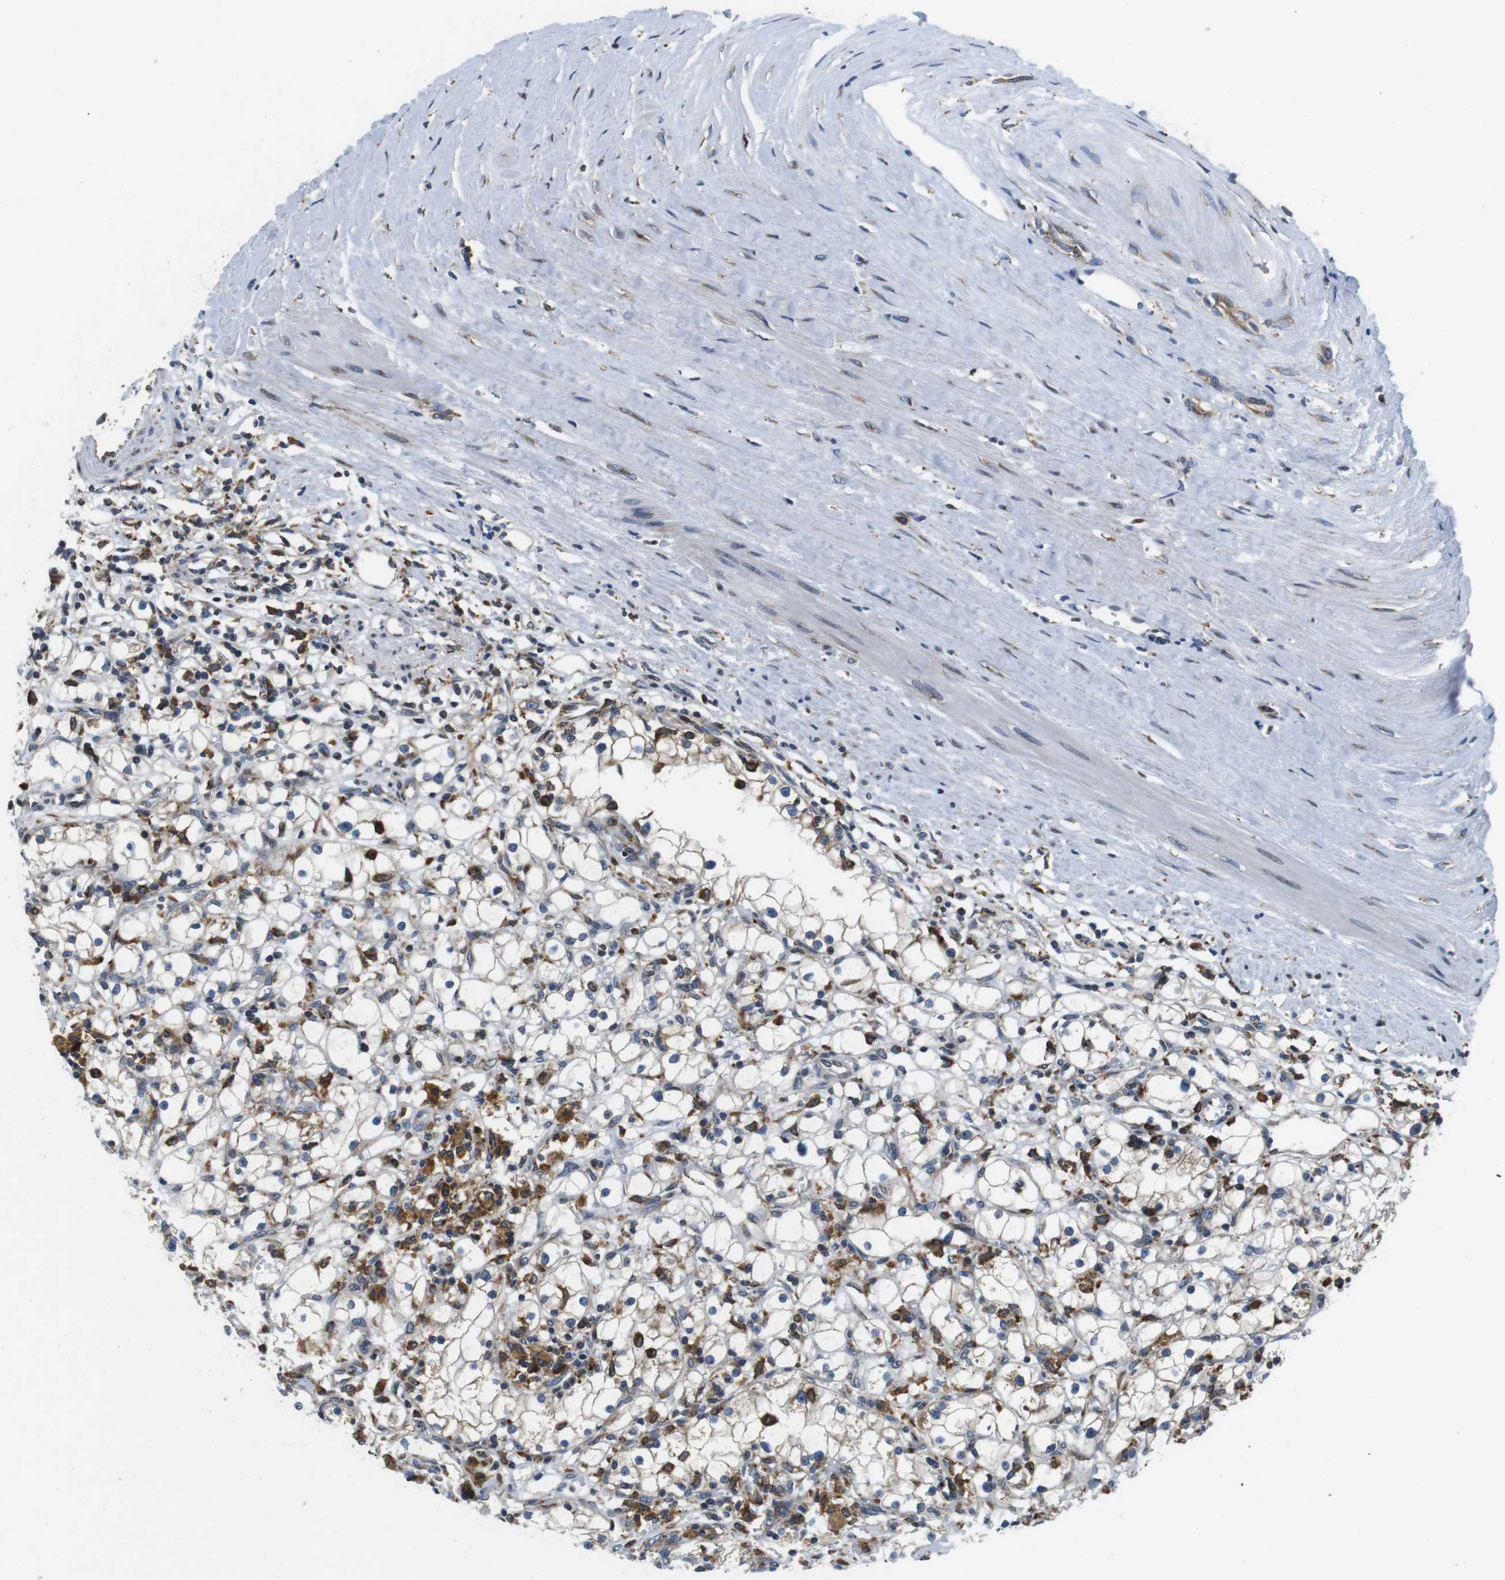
{"staining": {"intensity": "weak", "quantity": ">75%", "location": "cytoplasmic/membranous"}, "tissue": "renal cancer", "cell_type": "Tumor cells", "image_type": "cancer", "snomed": [{"axis": "morphology", "description": "Adenocarcinoma, NOS"}, {"axis": "topography", "description": "Kidney"}], "caption": "Renal cancer stained for a protein reveals weak cytoplasmic/membranous positivity in tumor cells.", "gene": "UGGT1", "patient": {"sex": "male", "age": 56}}